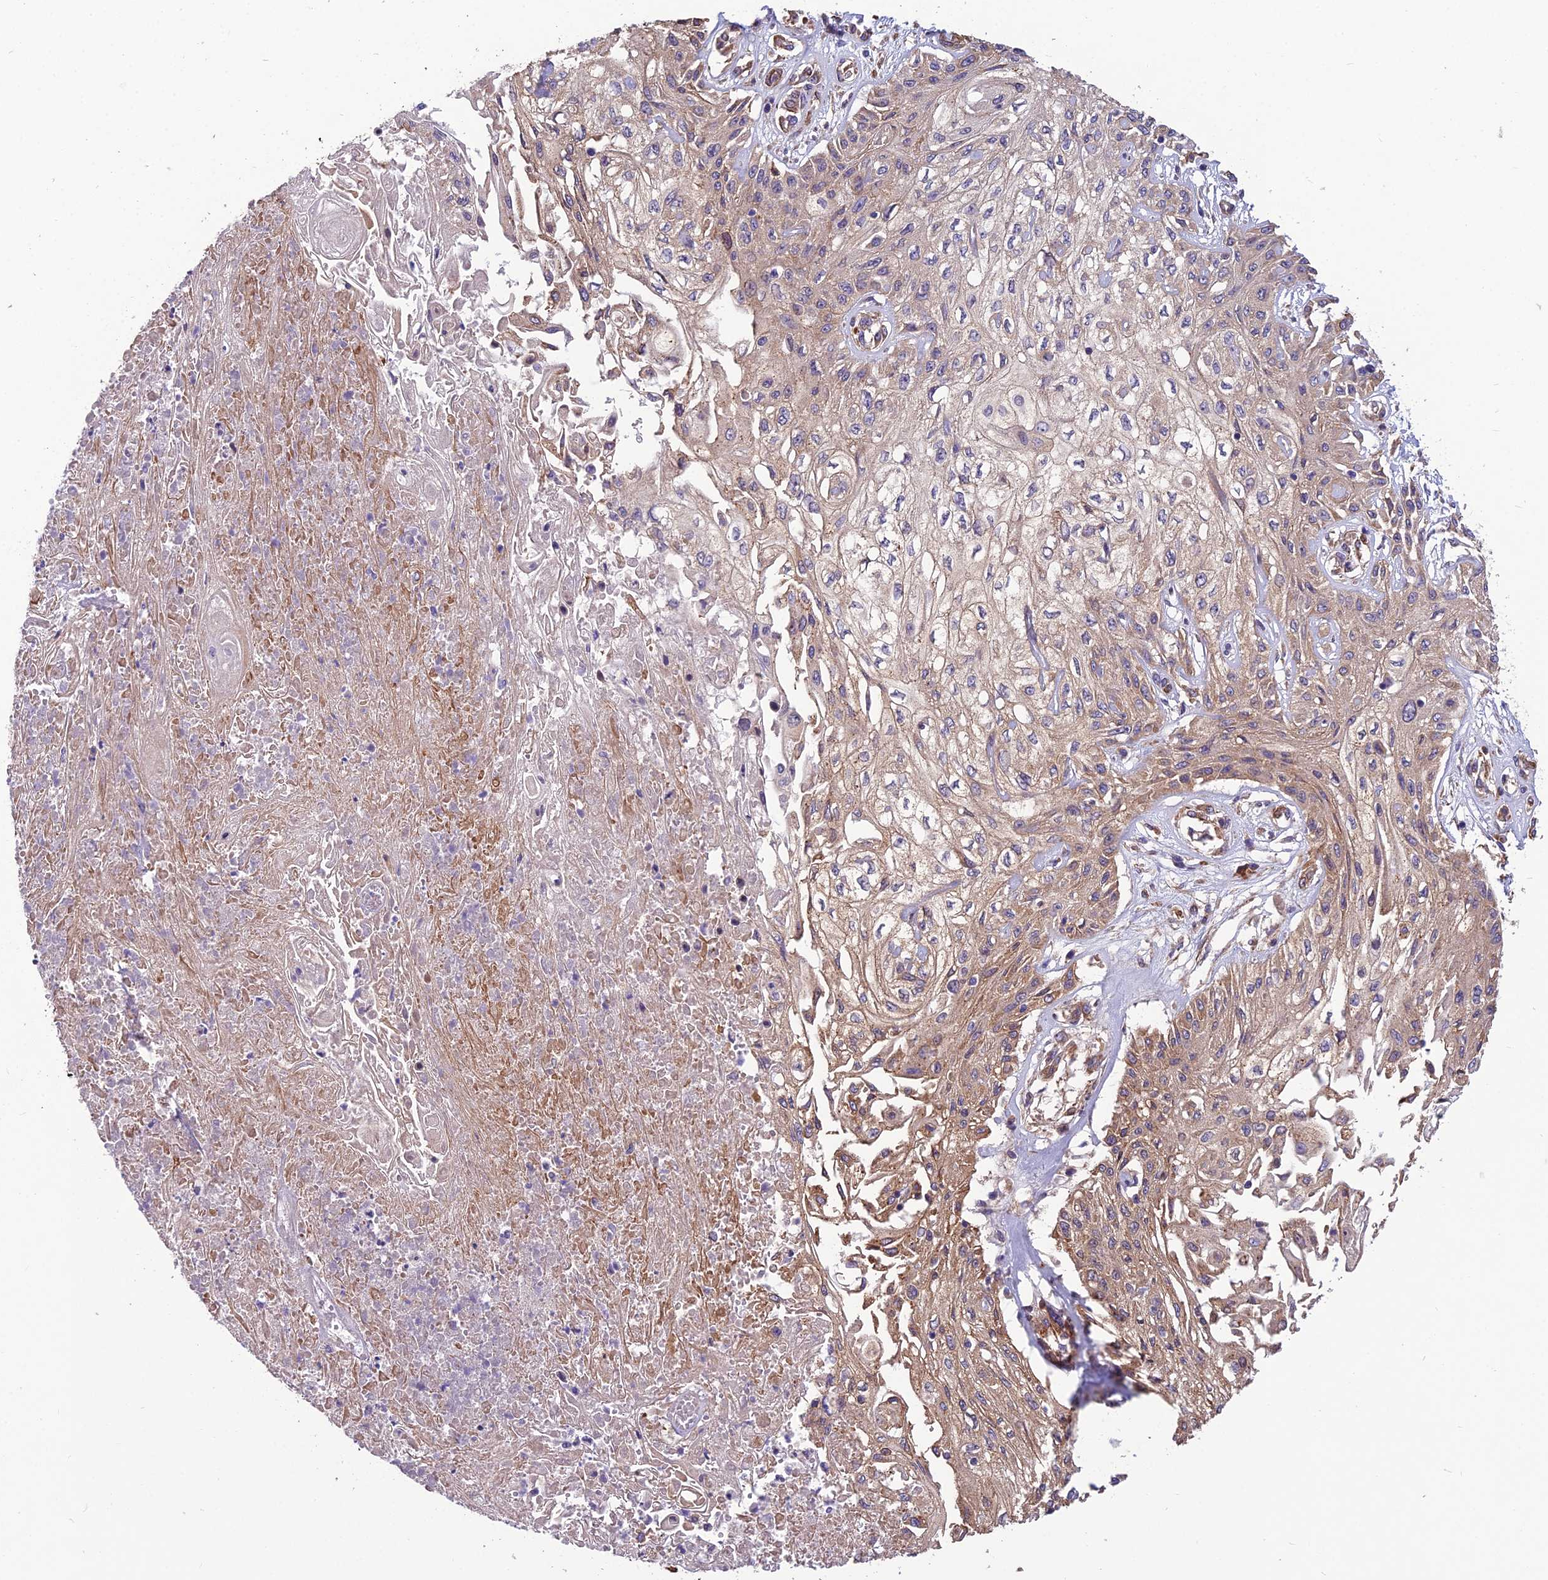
{"staining": {"intensity": "moderate", "quantity": ">75%", "location": "cytoplasmic/membranous"}, "tissue": "skin cancer", "cell_type": "Tumor cells", "image_type": "cancer", "snomed": [{"axis": "morphology", "description": "Squamous cell carcinoma, NOS"}, {"axis": "morphology", "description": "Squamous cell carcinoma, metastatic, NOS"}, {"axis": "topography", "description": "Skin"}, {"axis": "topography", "description": "Lymph node"}], "caption": "Immunohistochemical staining of human skin cancer (metastatic squamous cell carcinoma) reveals medium levels of moderate cytoplasmic/membranous positivity in about >75% of tumor cells.", "gene": "SPDL1", "patient": {"sex": "male", "age": 75}}